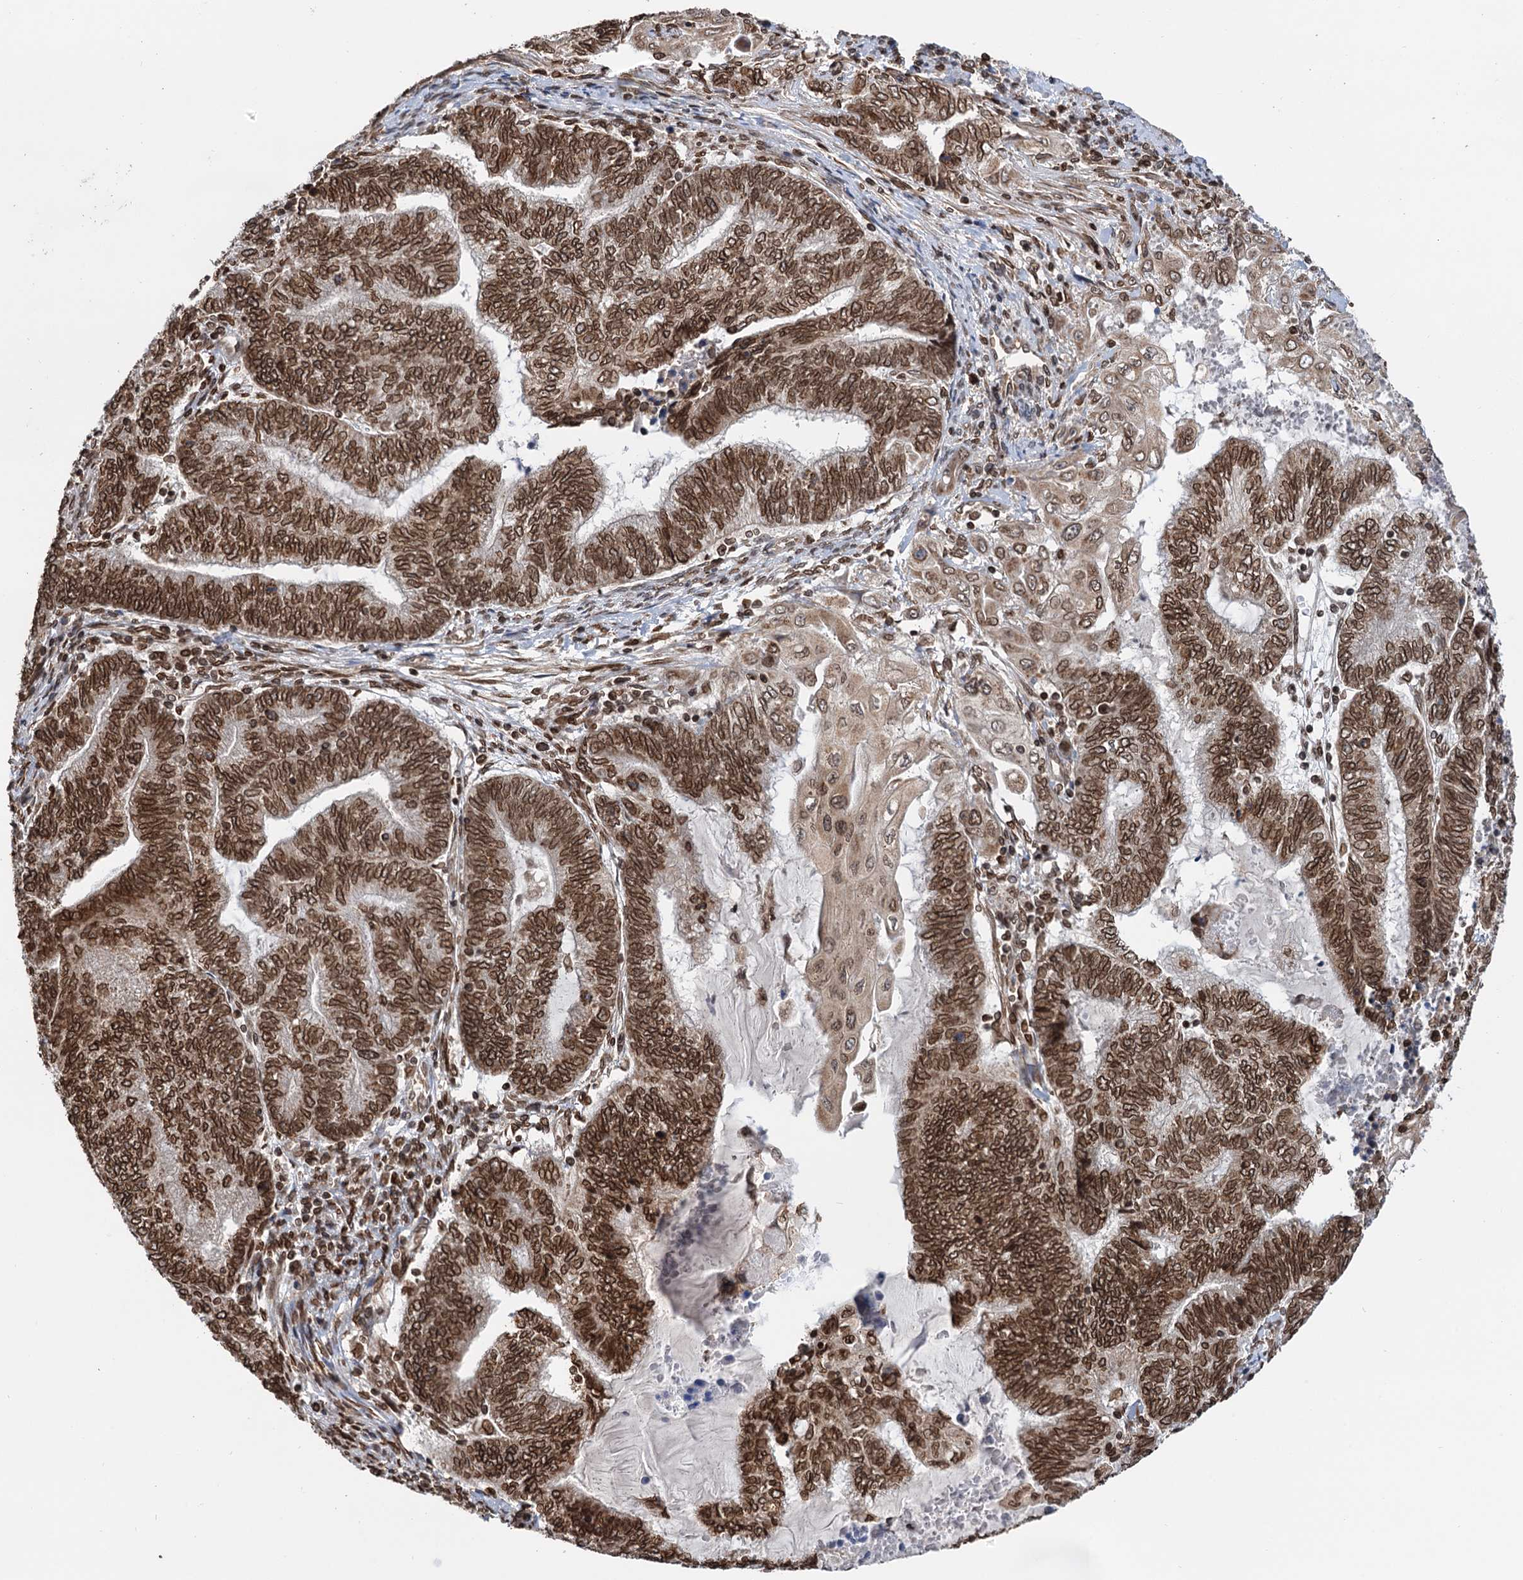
{"staining": {"intensity": "strong", "quantity": ">75%", "location": "nuclear"}, "tissue": "endometrial cancer", "cell_type": "Tumor cells", "image_type": "cancer", "snomed": [{"axis": "morphology", "description": "Adenocarcinoma, NOS"}, {"axis": "topography", "description": "Uterus"}, {"axis": "topography", "description": "Endometrium"}], "caption": "IHC of endometrial cancer displays high levels of strong nuclear staining in about >75% of tumor cells. (DAB IHC, brown staining for protein, blue staining for nuclei).", "gene": "ZC3H13", "patient": {"sex": "female", "age": 70}}